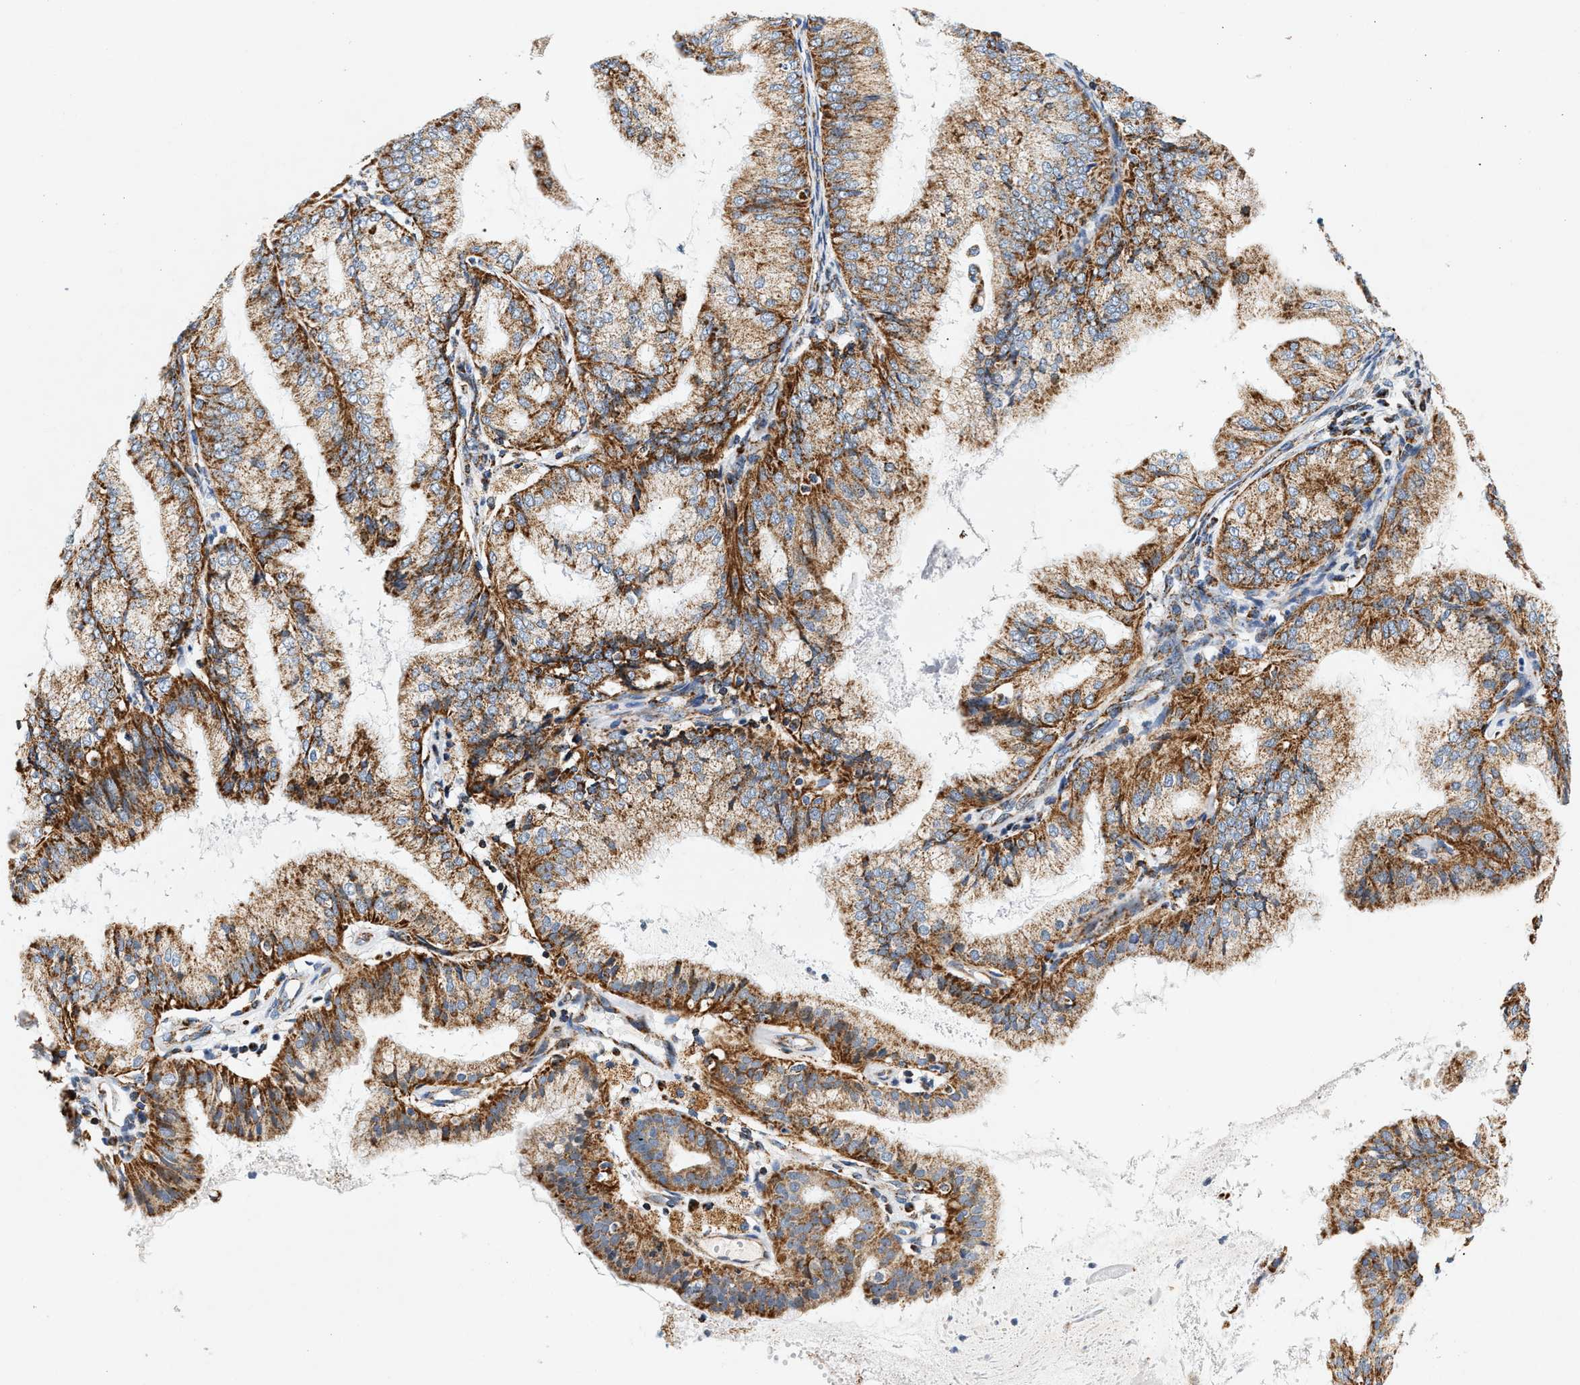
{"staining": {"intensity": "moderate", "quantity": ">75%", "location": "cytoplasmic/membranous"}, "tissue": "endometrial cancer", "cell_type": "Tumor cells", "image_type": "cancer", "snomed": [{"axis": "morphology", "description": "Adenocarcinoma, NOS"}, {"axis": "topography", "description": "Endometrium"}], "caption": "This photomicrograph shows endometrial adenocarcinoma stained with immunohistochemistry (IHC) to label a protein in brown. The cytoplasmic/membranous of tumor cells show moderate positivity for the protein. Nuclei are counter-stained blue.", "gene": "PDE1A", "patient": {"sex": "female", "age": 63}}